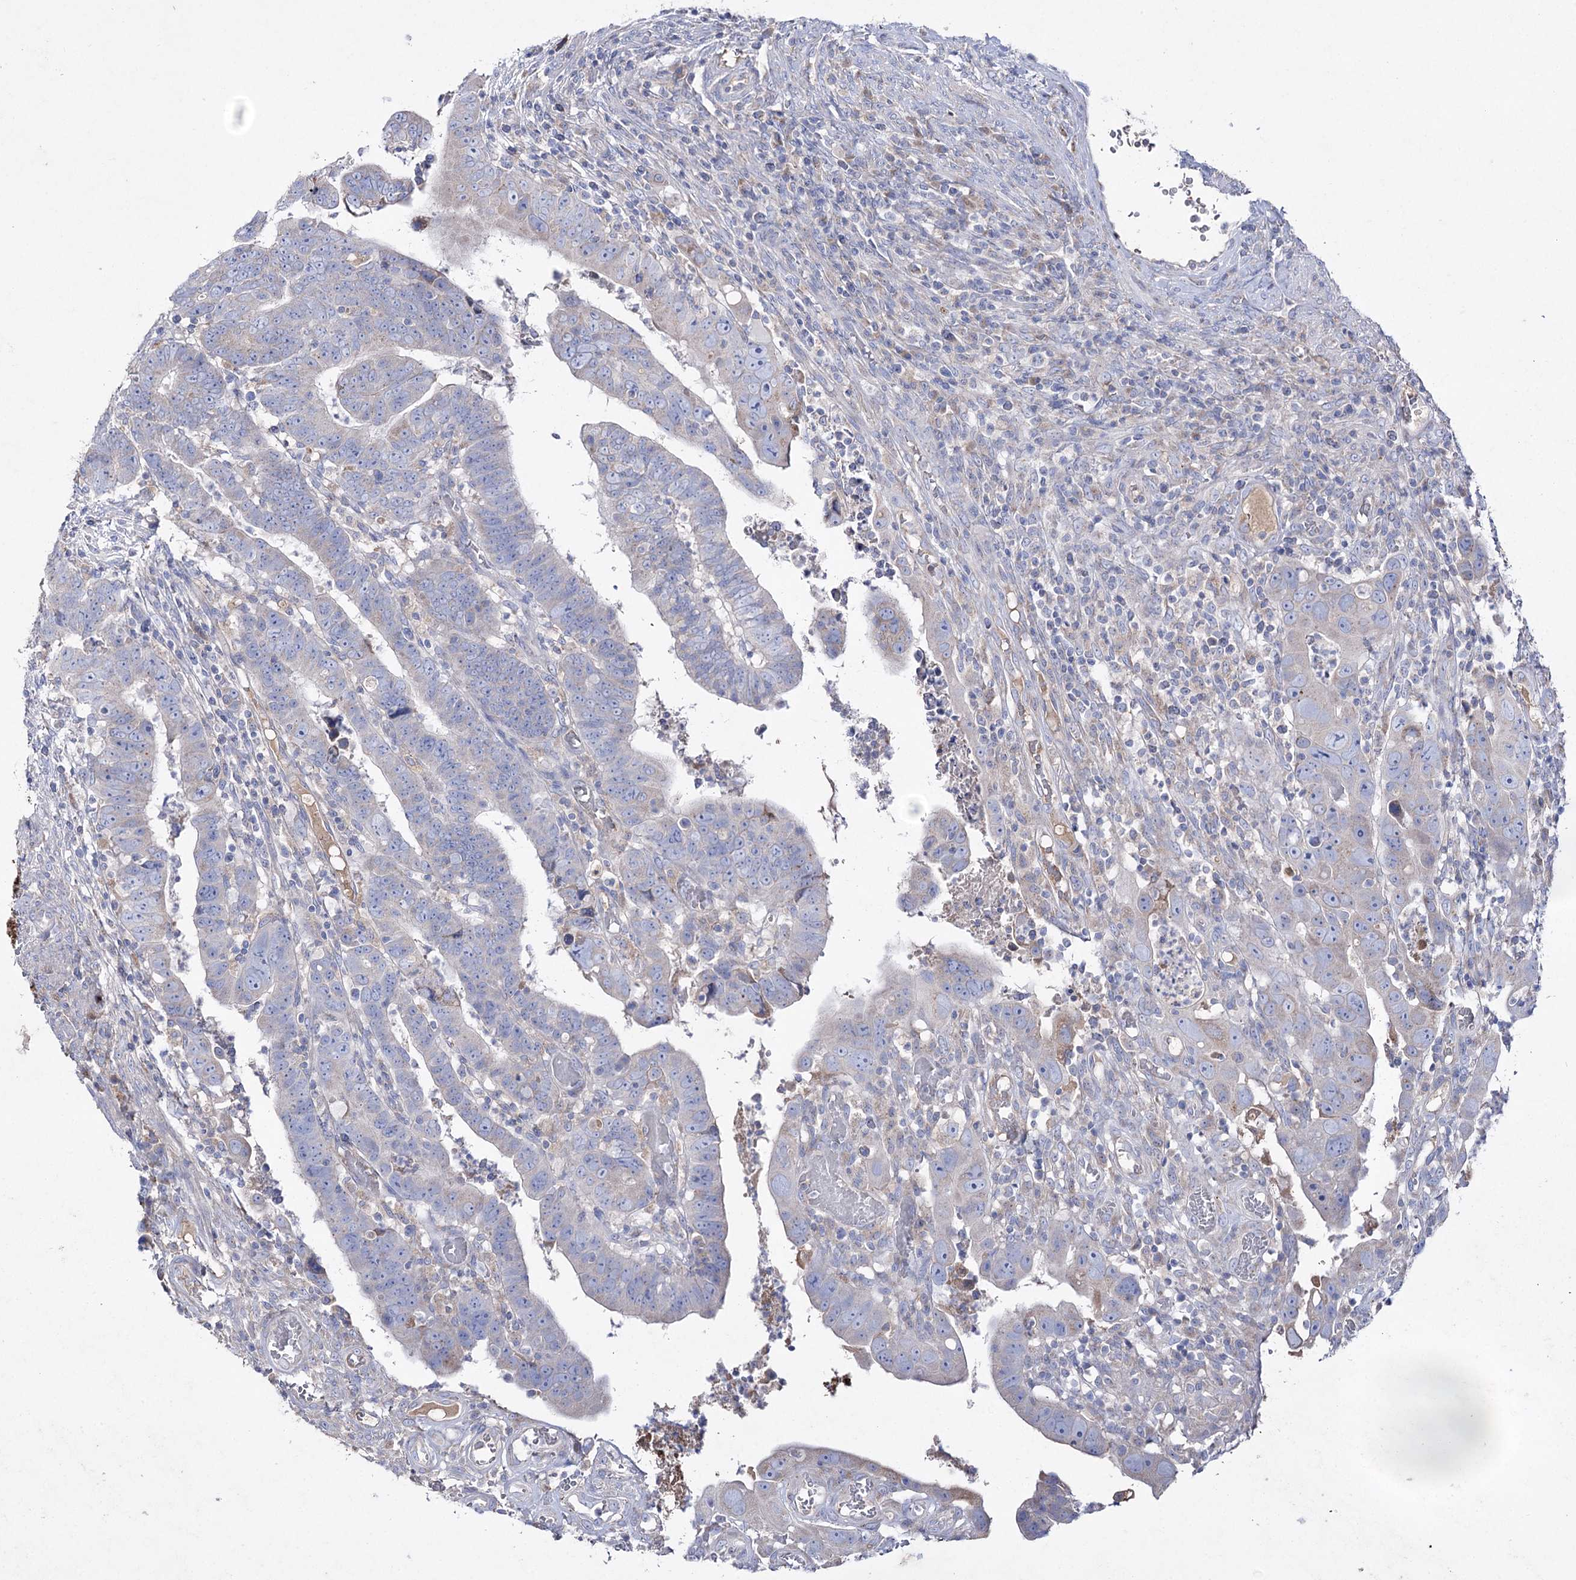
{"staining": {"intensity": "weak", "quantity": "<25%", "location": "cytoplasmic/membranous"}, "tissue": "colorectal cancer", "cell_type": "Tumor cells", "image_type": "cancer", "snomed": [{"axis": "morphology", "description": "Normal tissue, NOS"}, {"axis": "morphology", "description": "Adenocarcinoma, NOS"}, {"axis": "topography", "description": "Rectum"}], "caption": "There is no significant expression in tumor cells of adenocarcinoma (colorectal).", "gene": "NAGLU", "patient": {"sex": "female", "age": 65}}